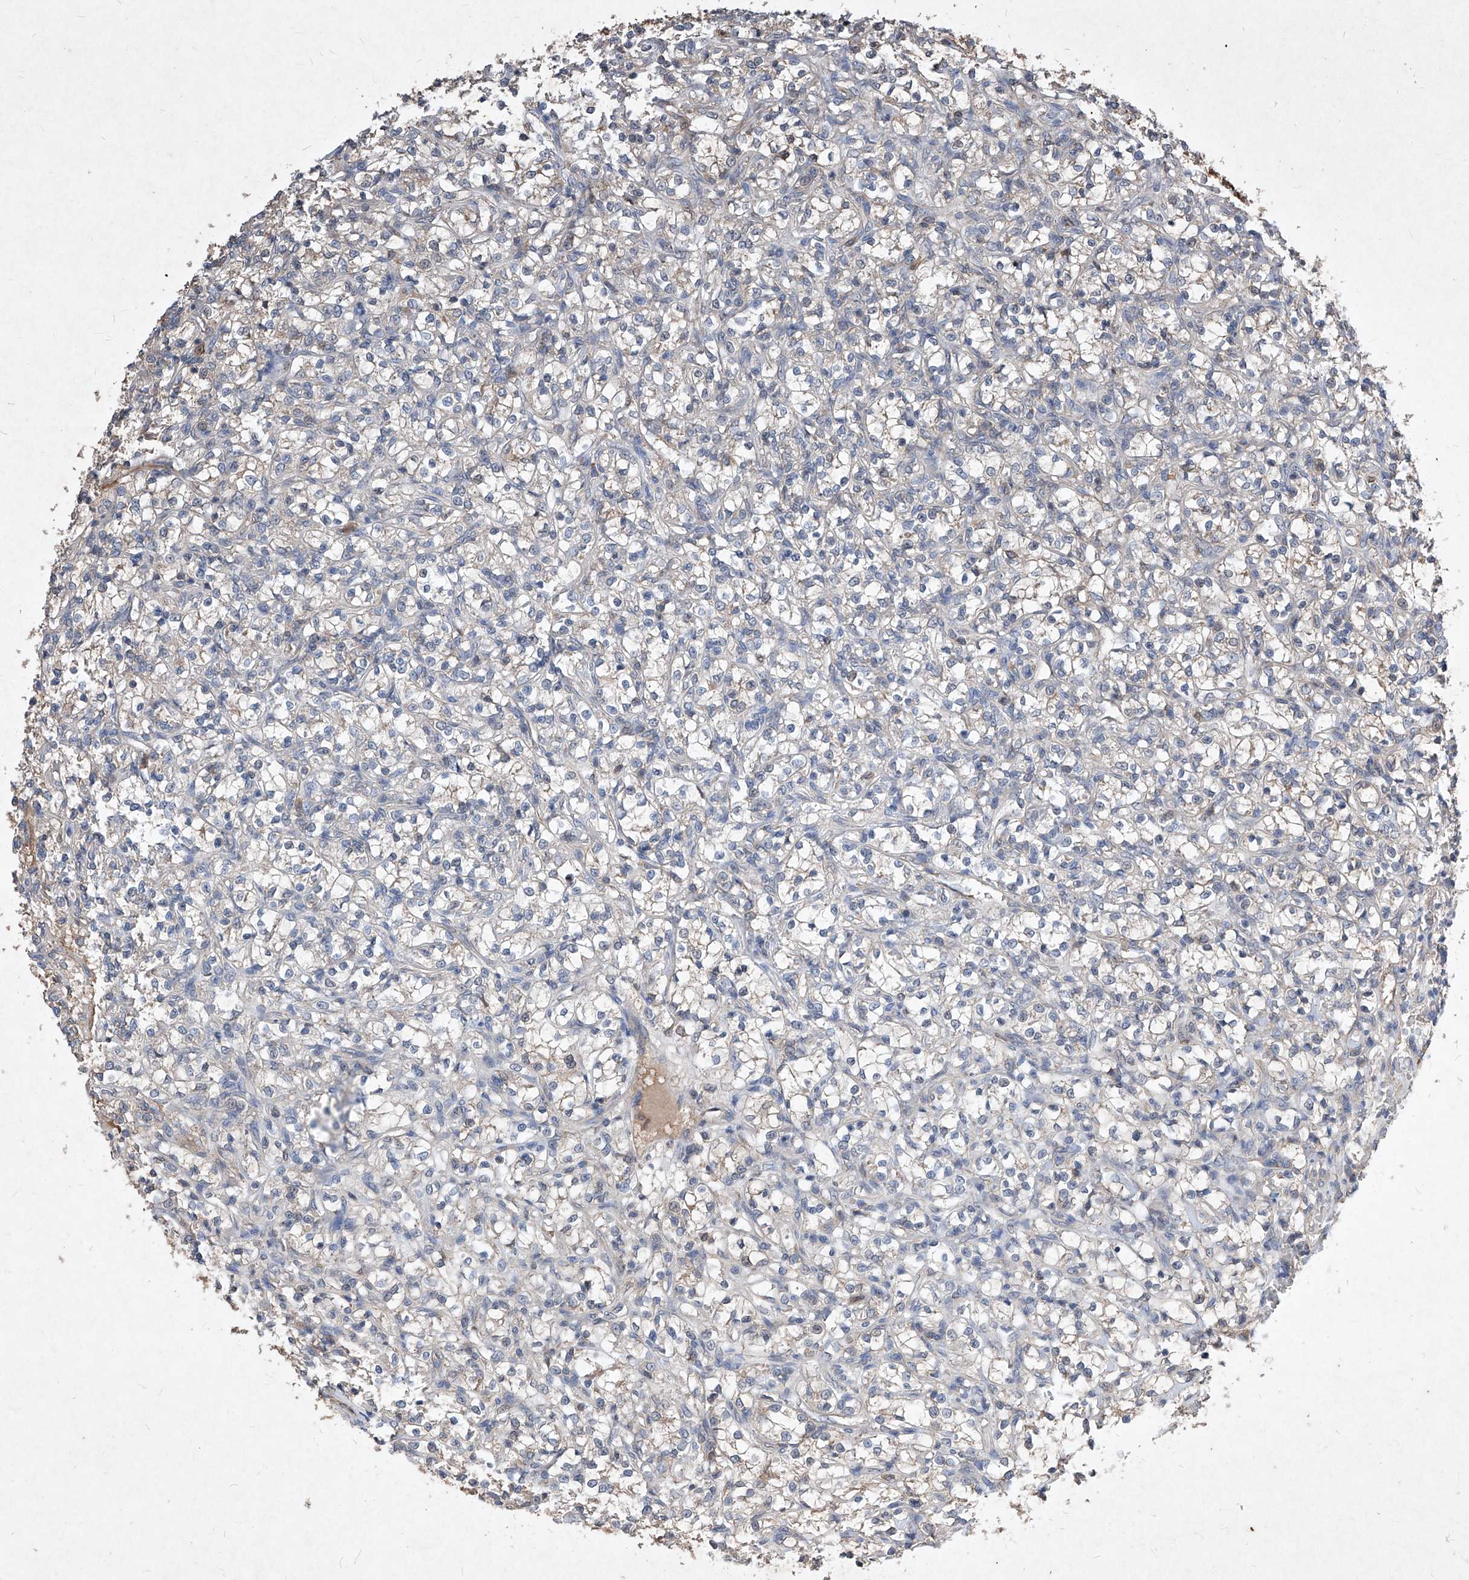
{"staining": {"intensity": "weak", "quantity": "<25%", "location": "cytoplasmic/membranous"}, "tissue": "renal cancer", "cell_type": "Tumor cells", "image_type": "cancer", "snomed": [{"axis": "morphology", "description": "Adenocarcinoma, NOS"}, {"axis": "topography", "description": "Kidney"}], "caption": "This is an immunohistochemistry image of renal cancer (adenocarcinoma). There is no expression in tumor cells.", "gene": "SYNGR1", "patient": {"sex": "female", "age": 69}}